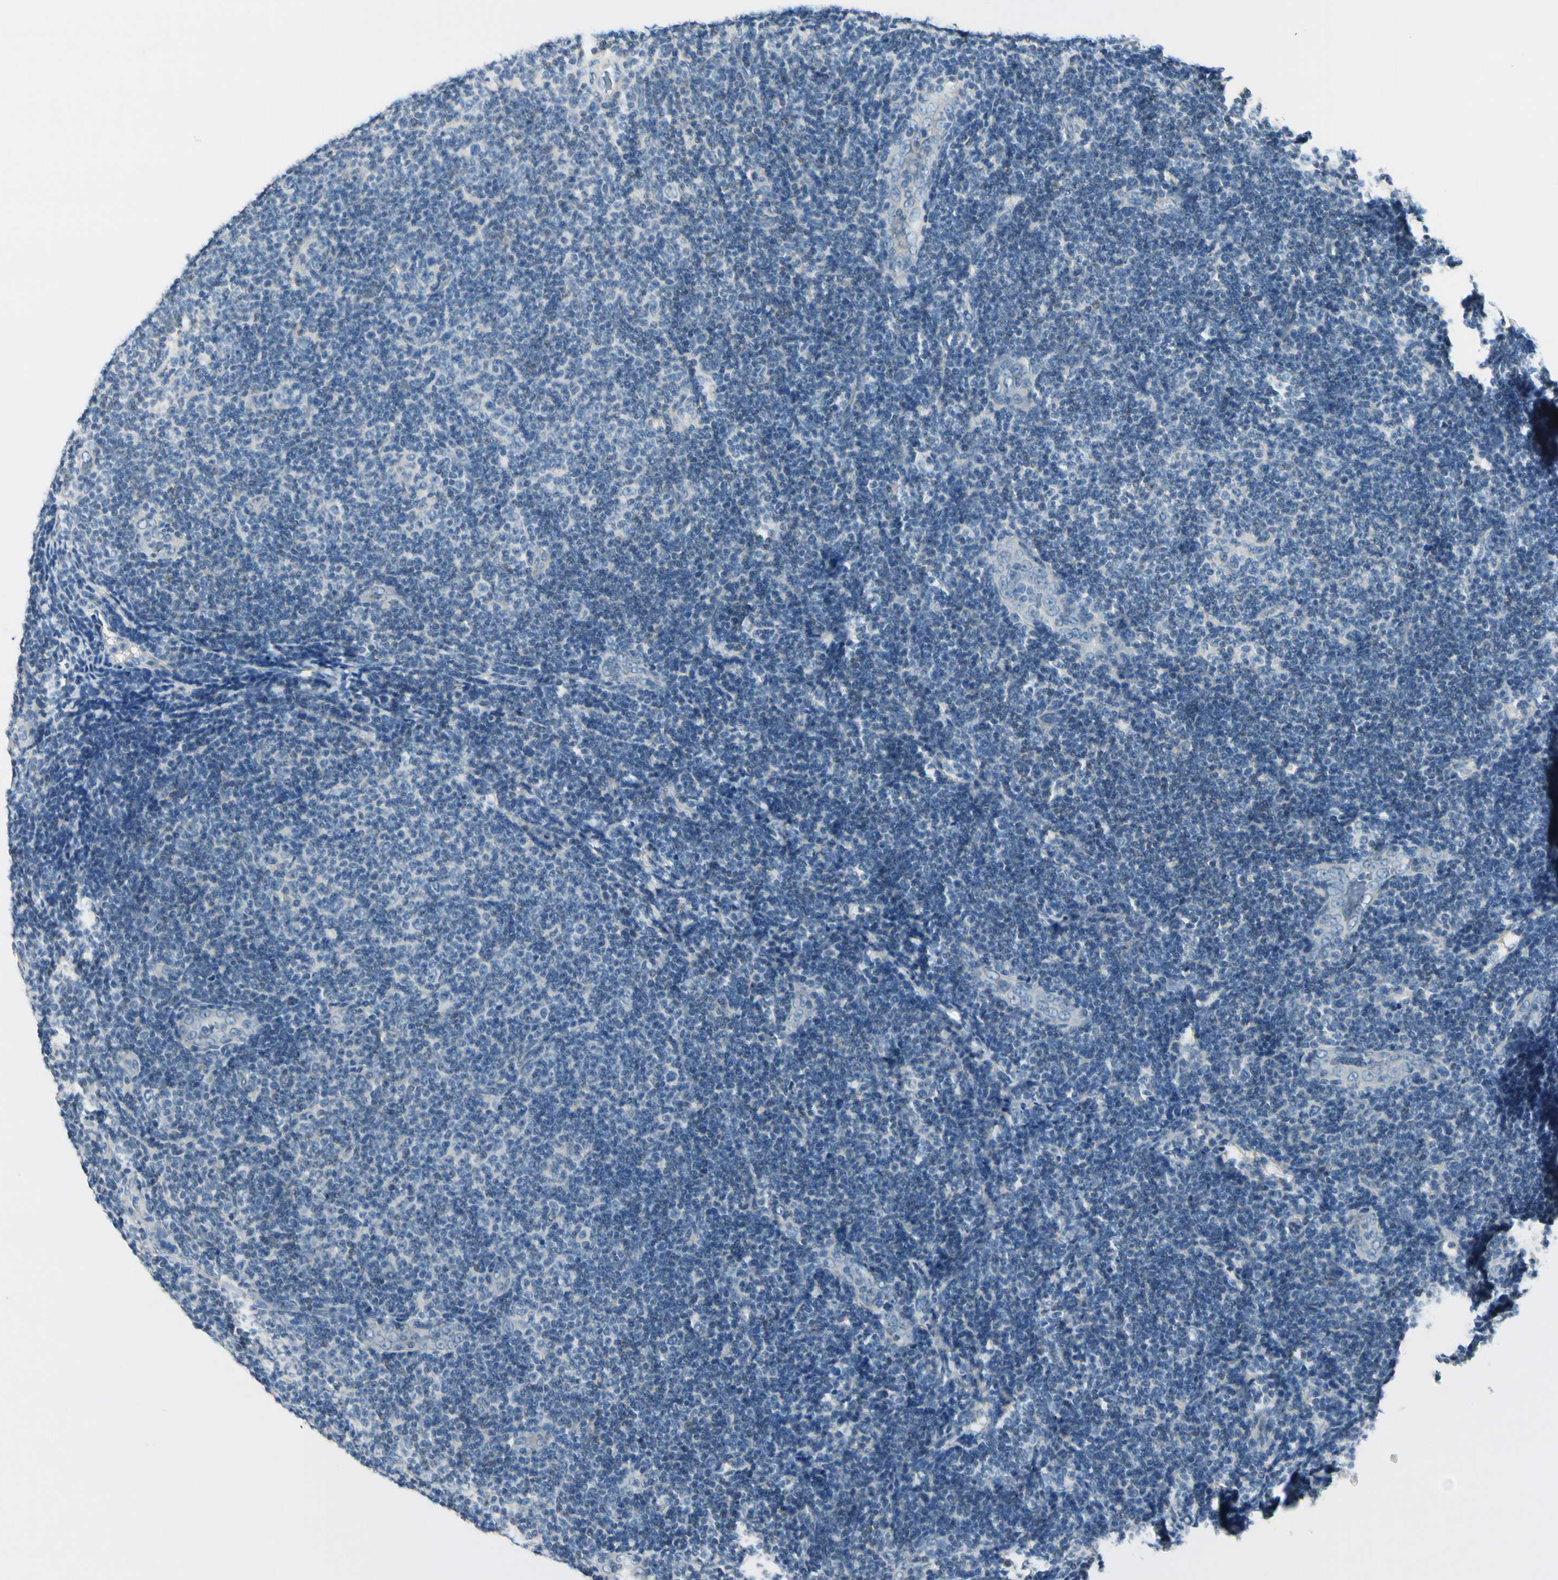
{"staining": {"intensity": "negative", "quantity": "none", "location": "none"}, "tissue": "lymphoma", "cell_type": "Tumor cells", "image_type": "cancer", "snomed": [{"axis": "morphology", "description": "Malignant lymphoma, non-Hodgkin's type, Low grade"}, {"axis": "topography", "description": "Lymph node"}], "caption": "Protein analysis of lymphoma exhibits no significant positivity in tumor cells. (DAB IHC visualized using brightfield microscopy, high magnification).", "gene": "PEBP1", "patient": {"sex": "male", "age": 83}}